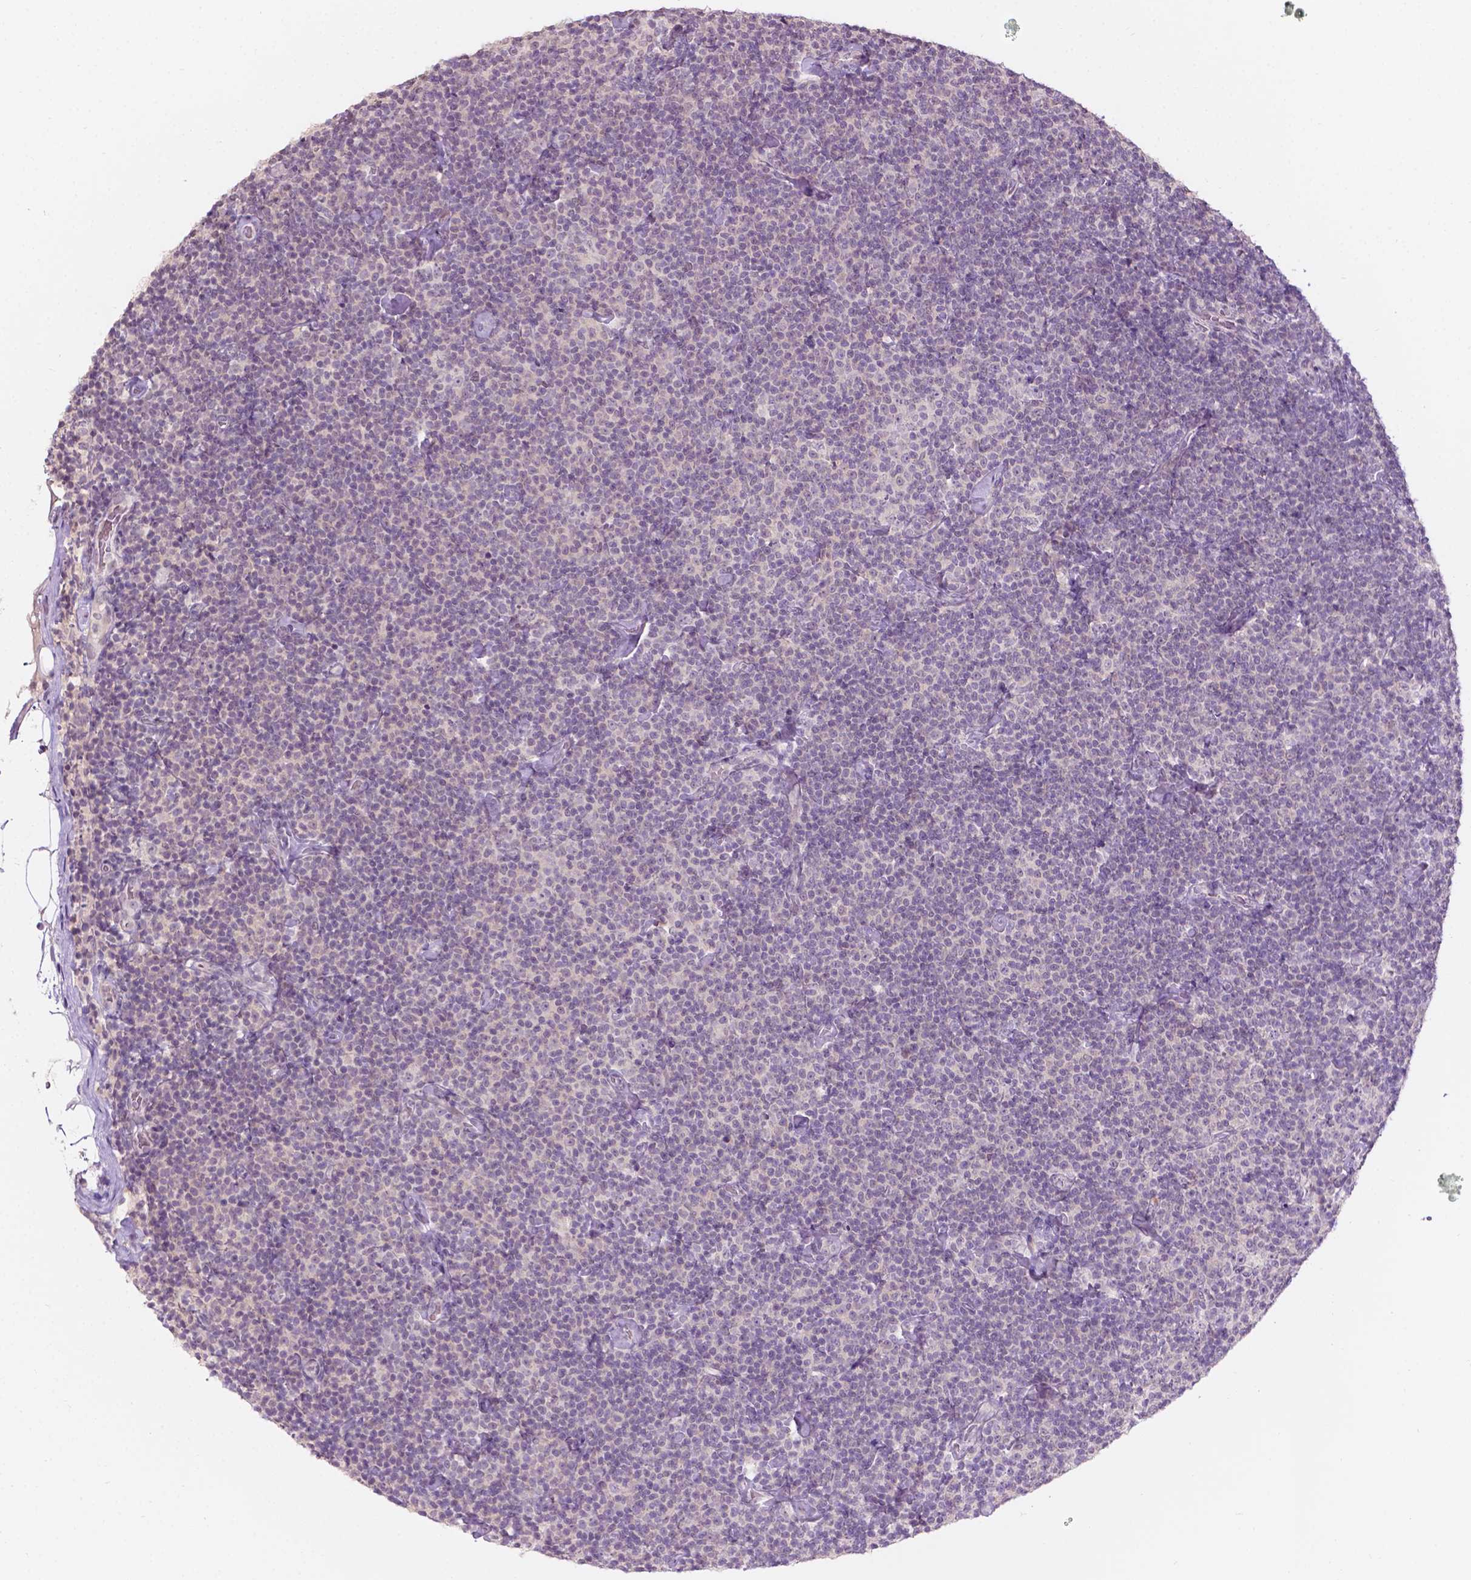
{"staining": {"intensity": "negative", "quantity": "none", "location": "none"}, "tissue": "lymphoma", "cell_type": "Tumor cells", "image_type": "cancer", "snomed": [{"axis": "morphology", "description": "Malignant lymphoma, non-Hodgkin's type, Low grade"}, {"axis": "topography", "description": "Lymph node"}], "caption": "The immunohistochemistry histopathology image has no significant positivity in tumor cells of lymphoma tissue.", "gene": "TM6SF2", "patient": {"sex": "male", "age": 81}}